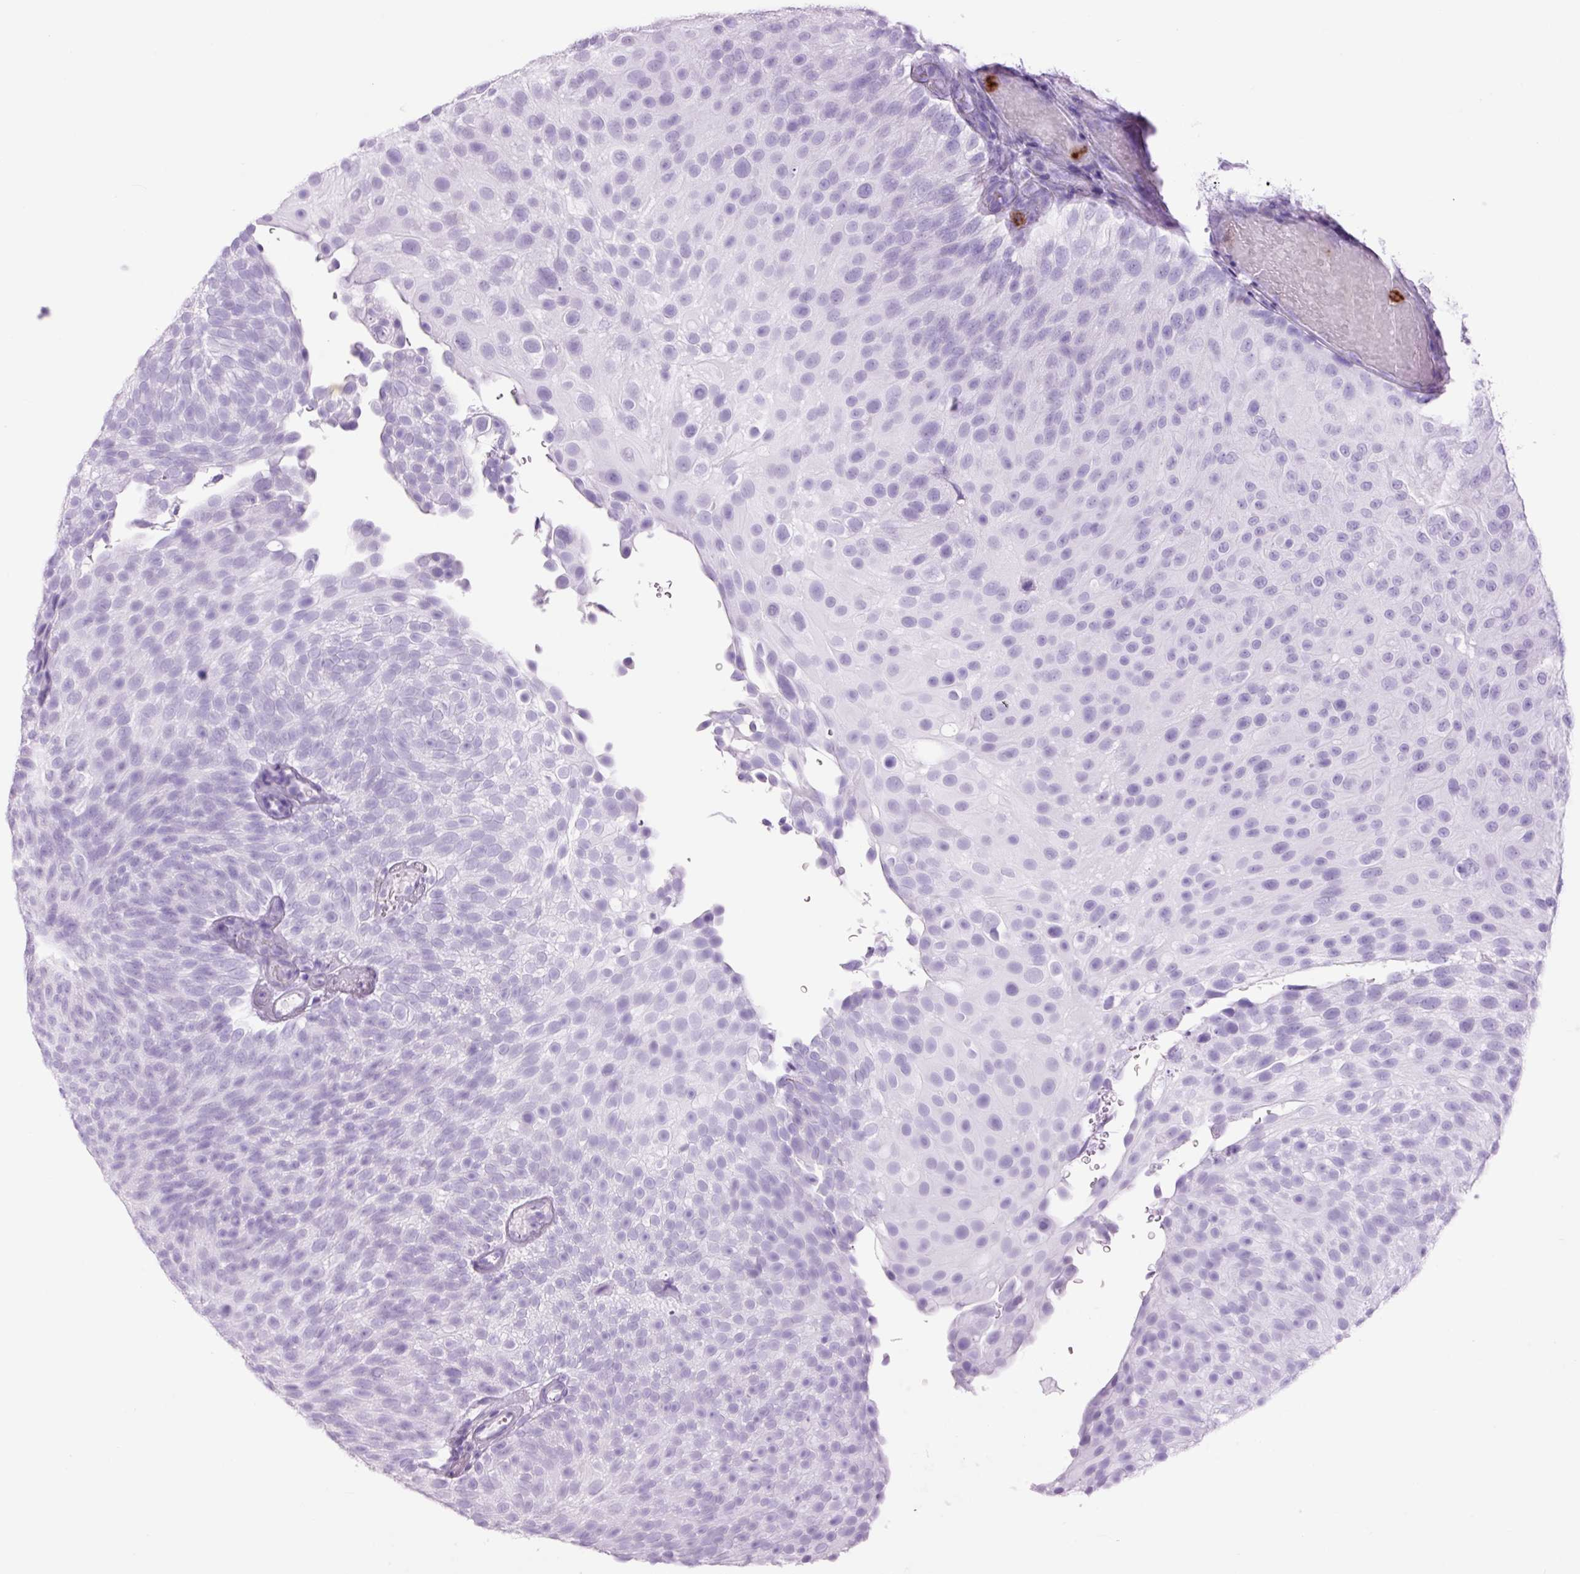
{"staining": {"intensity": "negative", "quantity": "none", "location": "none"}, "tissue": "urothelial cancer", "cell_type": "Tumor cells", "image_type": "cancer", "snomed": [{"axis": "morphology", "description": "Urothelial carcinoma, Low grade"}, {"axis": "topography", "description": "Urinary bladder"}], "caption": "The image shows no staining of tumor cells in low-grade urothelial carcinoma. (Immunohistochemistry (ihc), brightfield microscopy, high magnification).", "gene": "LYZ", "patient": {"sex": "male", "age": 78}}